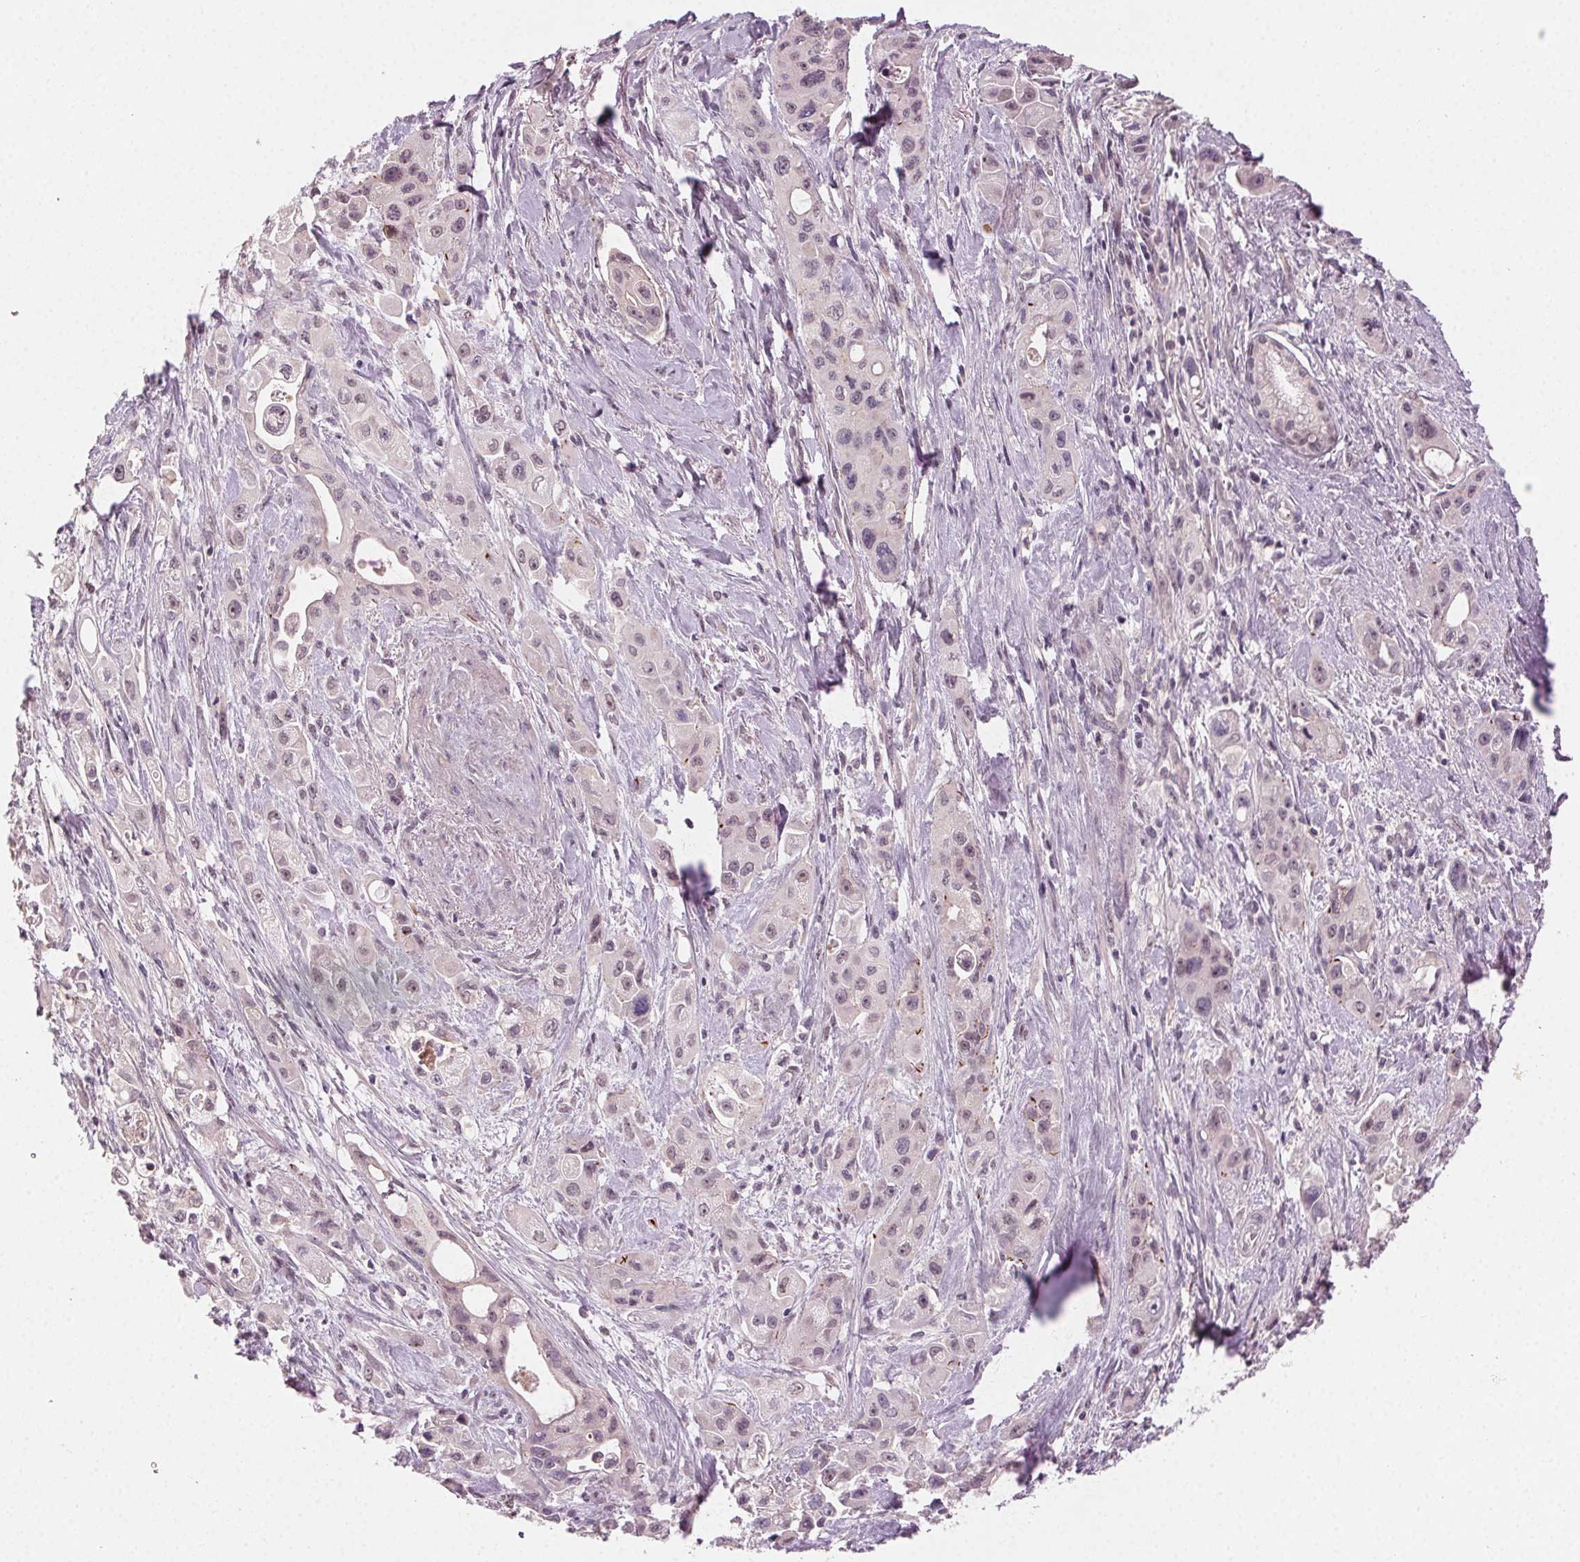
{"staining": {"intensity": "negative", "quantity": "none", "location": "none"}, "tissue": "pancreatic cancer", "cell_type": "Tumor cells", "image_type": "cancer", "snomed": [{"axis": "morphology", "description": "Adenocarcinoma, NOS"}, {"axis": "topography", "description": "Pancreas"}], "caption": "High magnification brightfield microscopy of pancreatic cancer stained with DAB (3,3'-diaminobenzidine) (brown) and counterstained with hematoxylin (blue): tumor cells show no significant expression.", "gene": "TUB", "patient": {"sex": "female", "age": 66}}